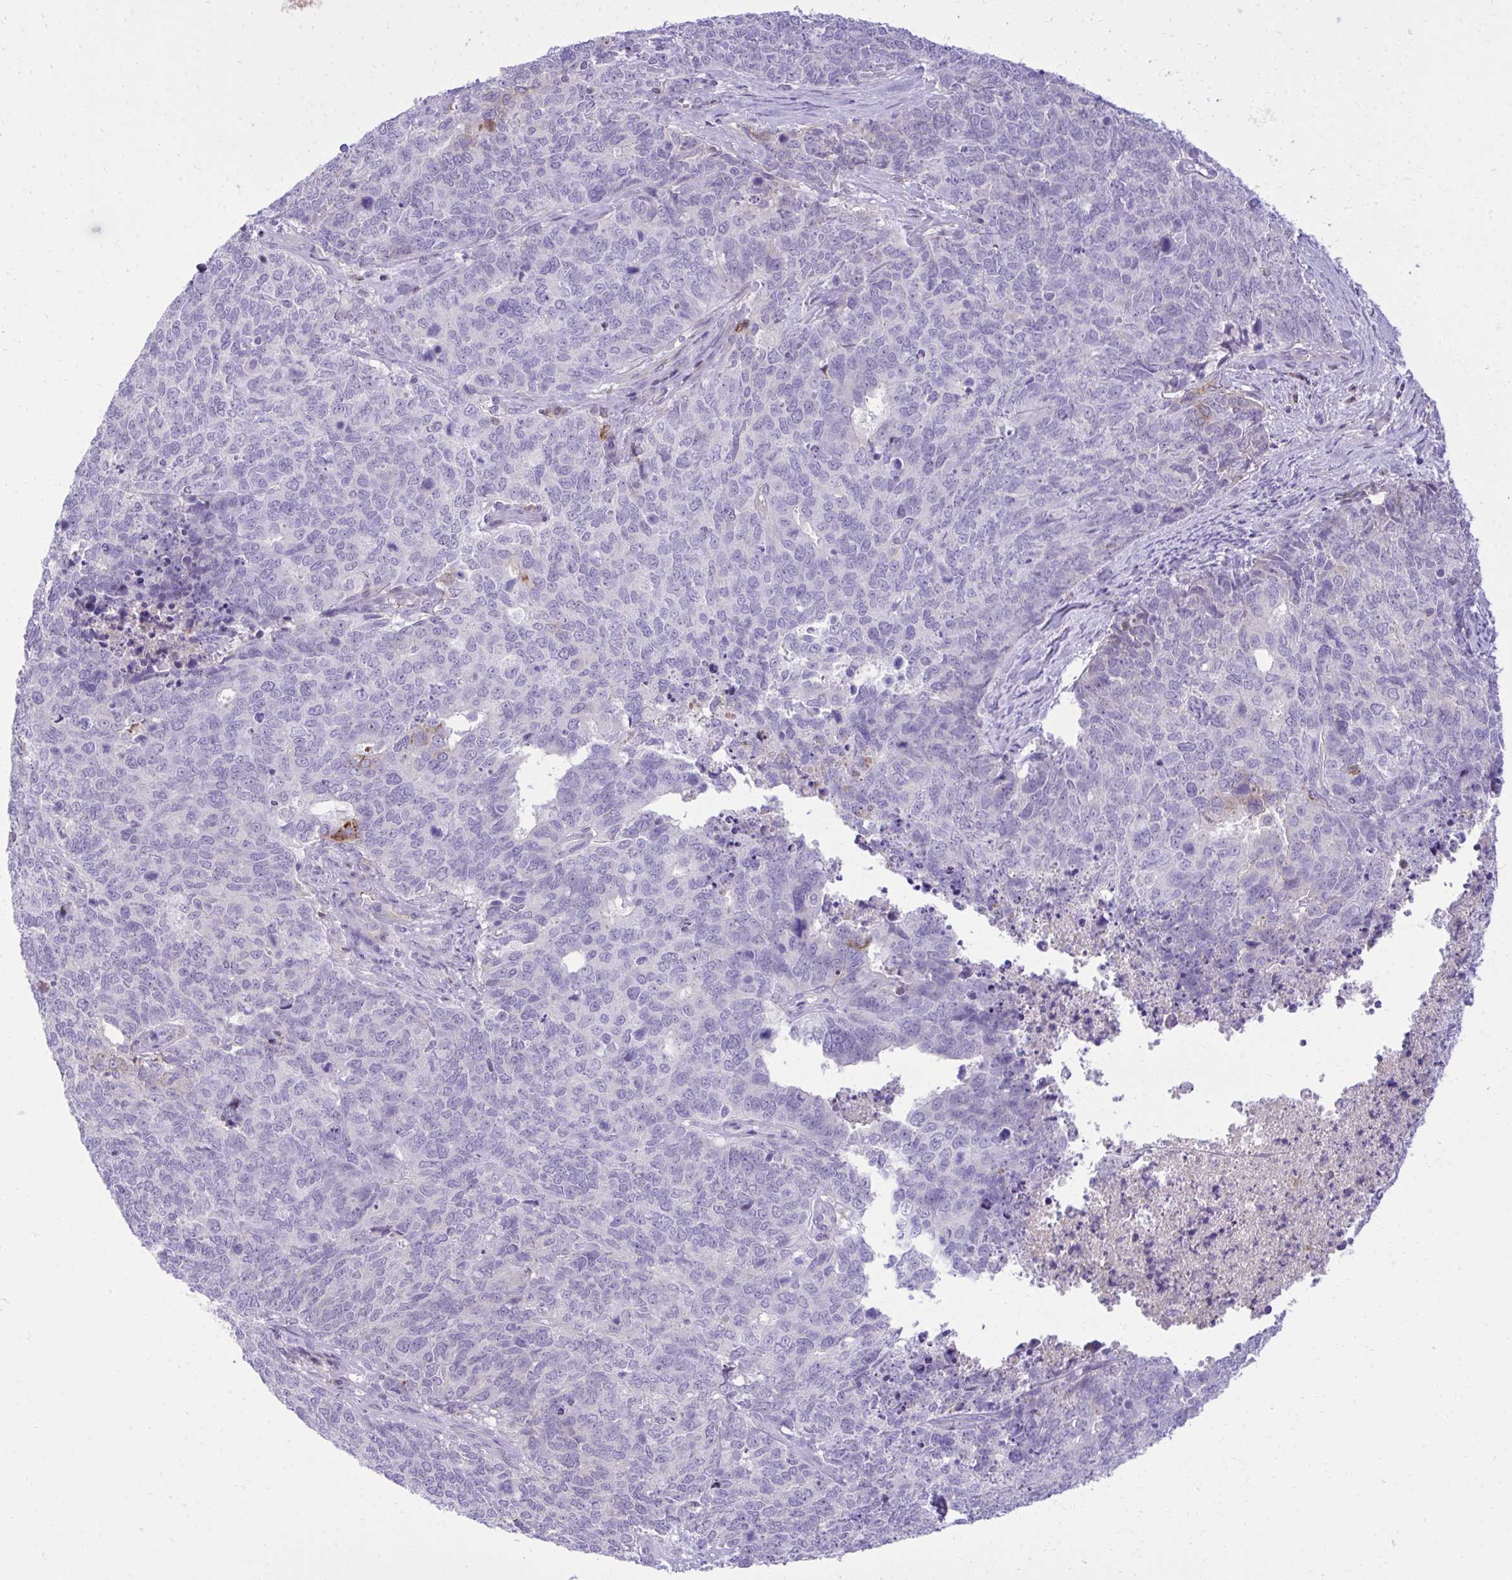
{"staining": {"intensity": "negative", "quantity": "none", "location": "none"}, "tissue": "cervical cancer", "cell_type": "Tumor cells", "image_type": "cancer", "snomed": [{"axis": "morphology", "description": "Adenocarcinoma, NOS"}, {"axis": "topography", "description": "Cervix"}], "caption": "Immunohistochemical staining of cervical cancer (adenocarcinoma) shows no significant staining in tumor cells. (DAB immunohistochemistry visualized using brightfield microscopy, high magnification).", "gene": "PITPNM3", "patient": {"sex": "female", "age": 63}}